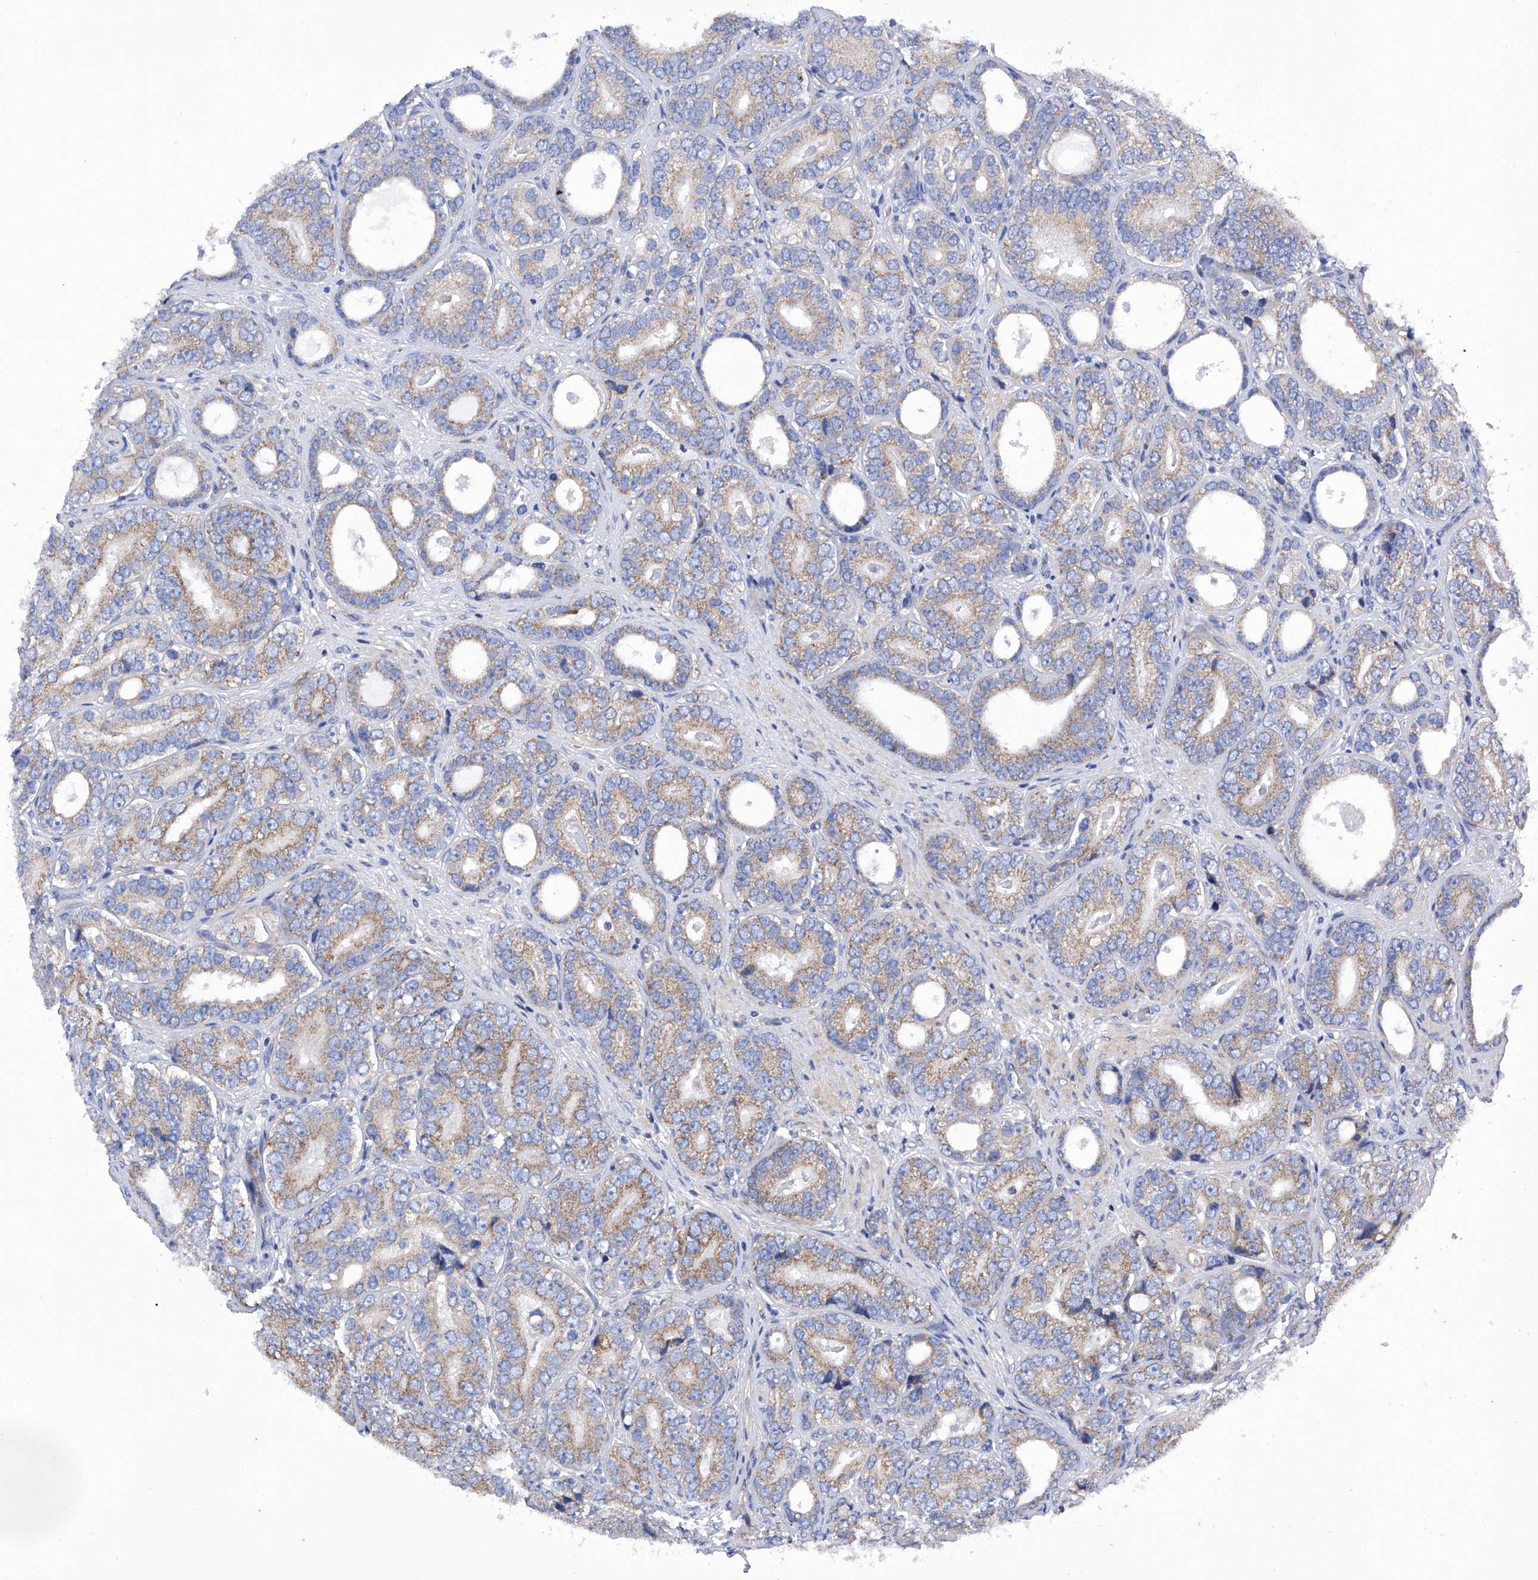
{"staining": {"intensity": "moderate", "quantity": "25%-75%", "location": "cytoplasmic/membranous"}, "tissue": "prostate cancer", "cell_type": "Tumor cells", "image_type": "cancer", "snomed": [{"axis": "morphology", "description": "Adenocarcinoma, High grade"}, {"axis": "topography", "description": "Prostate"}], "caption": "Immunohistochemical staining of prostate cancer exhibits medium levels of moderate cytoplasmic/membranous protein expression in approximately 25%-75% of tumor cells. (brown staining indicates protein expression, while blue staining denotes nuclei).", "gene": "EFCAB2", "patient": {"sex": "male", "age": 56}}